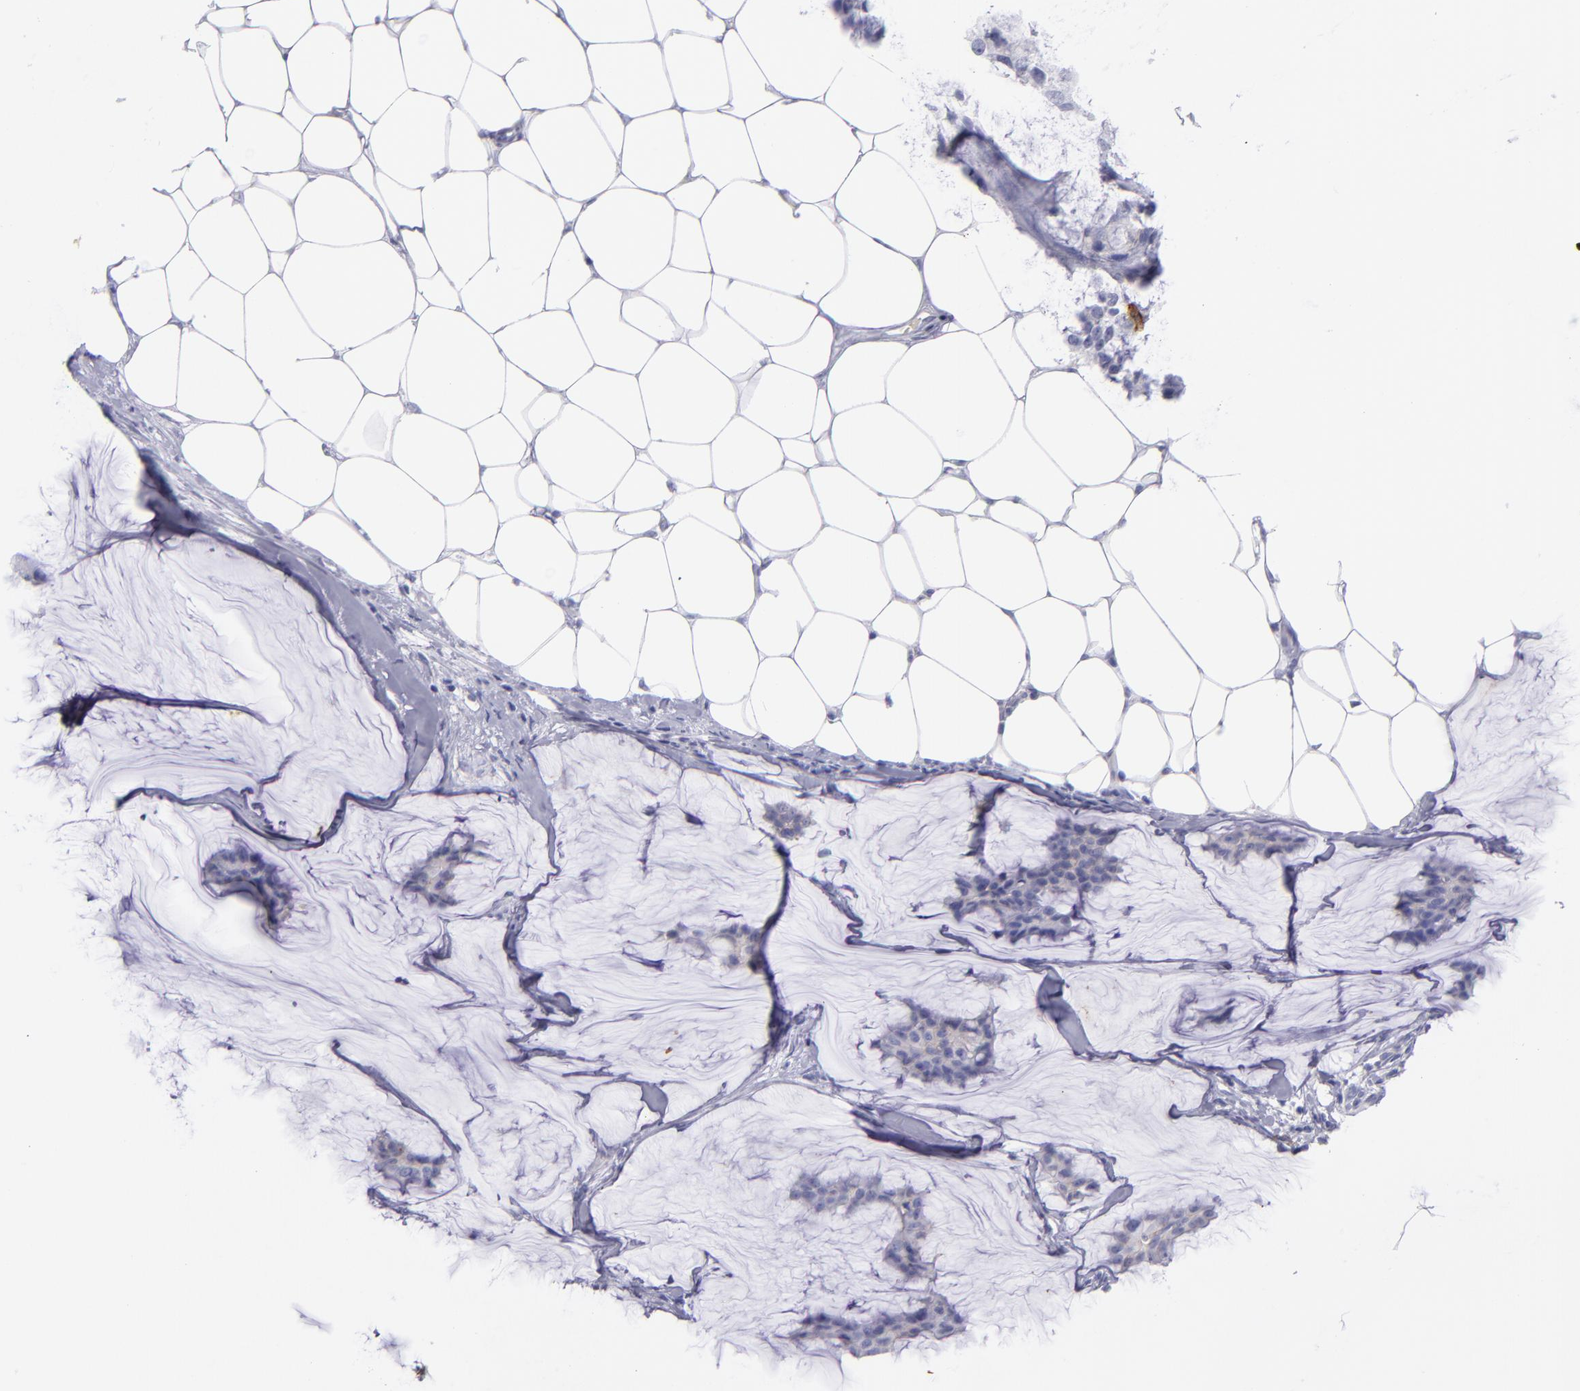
{"staining": {"intensity": "negative", "quantity": "none", "location": "none"}, "tissue": "breast cancer", "cell_type": "Tumor cells", "image_type": "cancer", "snomed": [{"axis": "morphology", "description": "Duct carcinoma"}, {"axis": "topography", "description": "Breast"}], "caption": "IHC image of human breast infiltrating ductal carcinoma stained for a protein (brown), which exhibits no staining in tumor cells. The staining was performed using DAB to visualize the protein expression in brown, while the nuclei were stained in blue with hematoxylin (Magnification: 20x).", "gene": "CD82", "patient": {"sex": "female", "age": 93}}